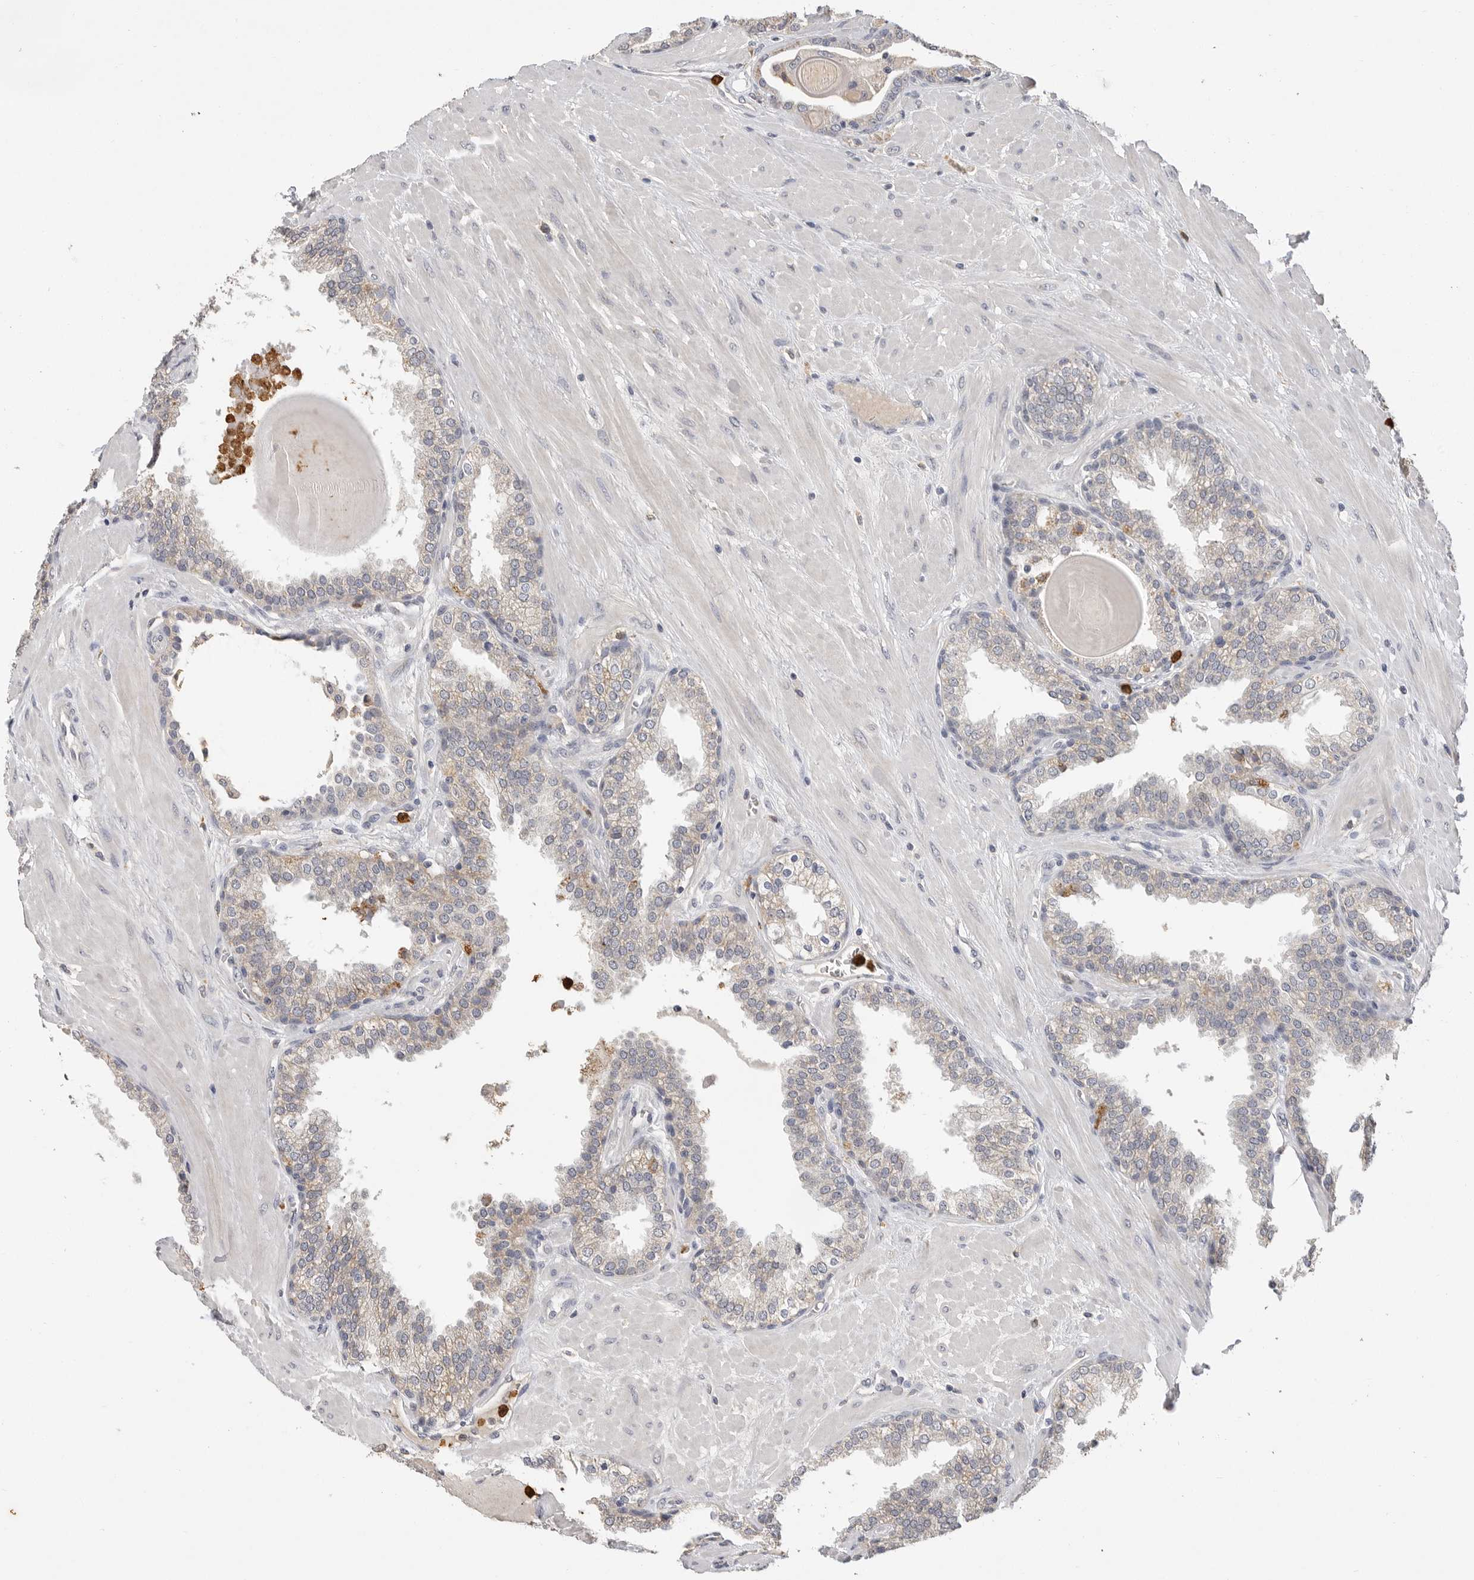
{"staining": {"intensity": "weak", "quantity": "<25%", "location": "cytoplasmic/membranous"}, "tissue": "prostate", "cell_type": "Glandular cells", "image_type": "normal", "snomed": [{"axis": "morphology", "description": "Normal tissue, NOS"}, {"axis": "topography", "description": "Prostate"}], "caption": "A high-resolution histopathology image shows IHC staining of normal prostate, which displays no significant staining in glandular cells. Brightfield microscopy of immunohistochemistry (IHC) stained with DAB (brown) and hematoxylin (blue), captured at high magnification.", "gene": "LTBR", "patient": {"sex": "male", "age": 51}}